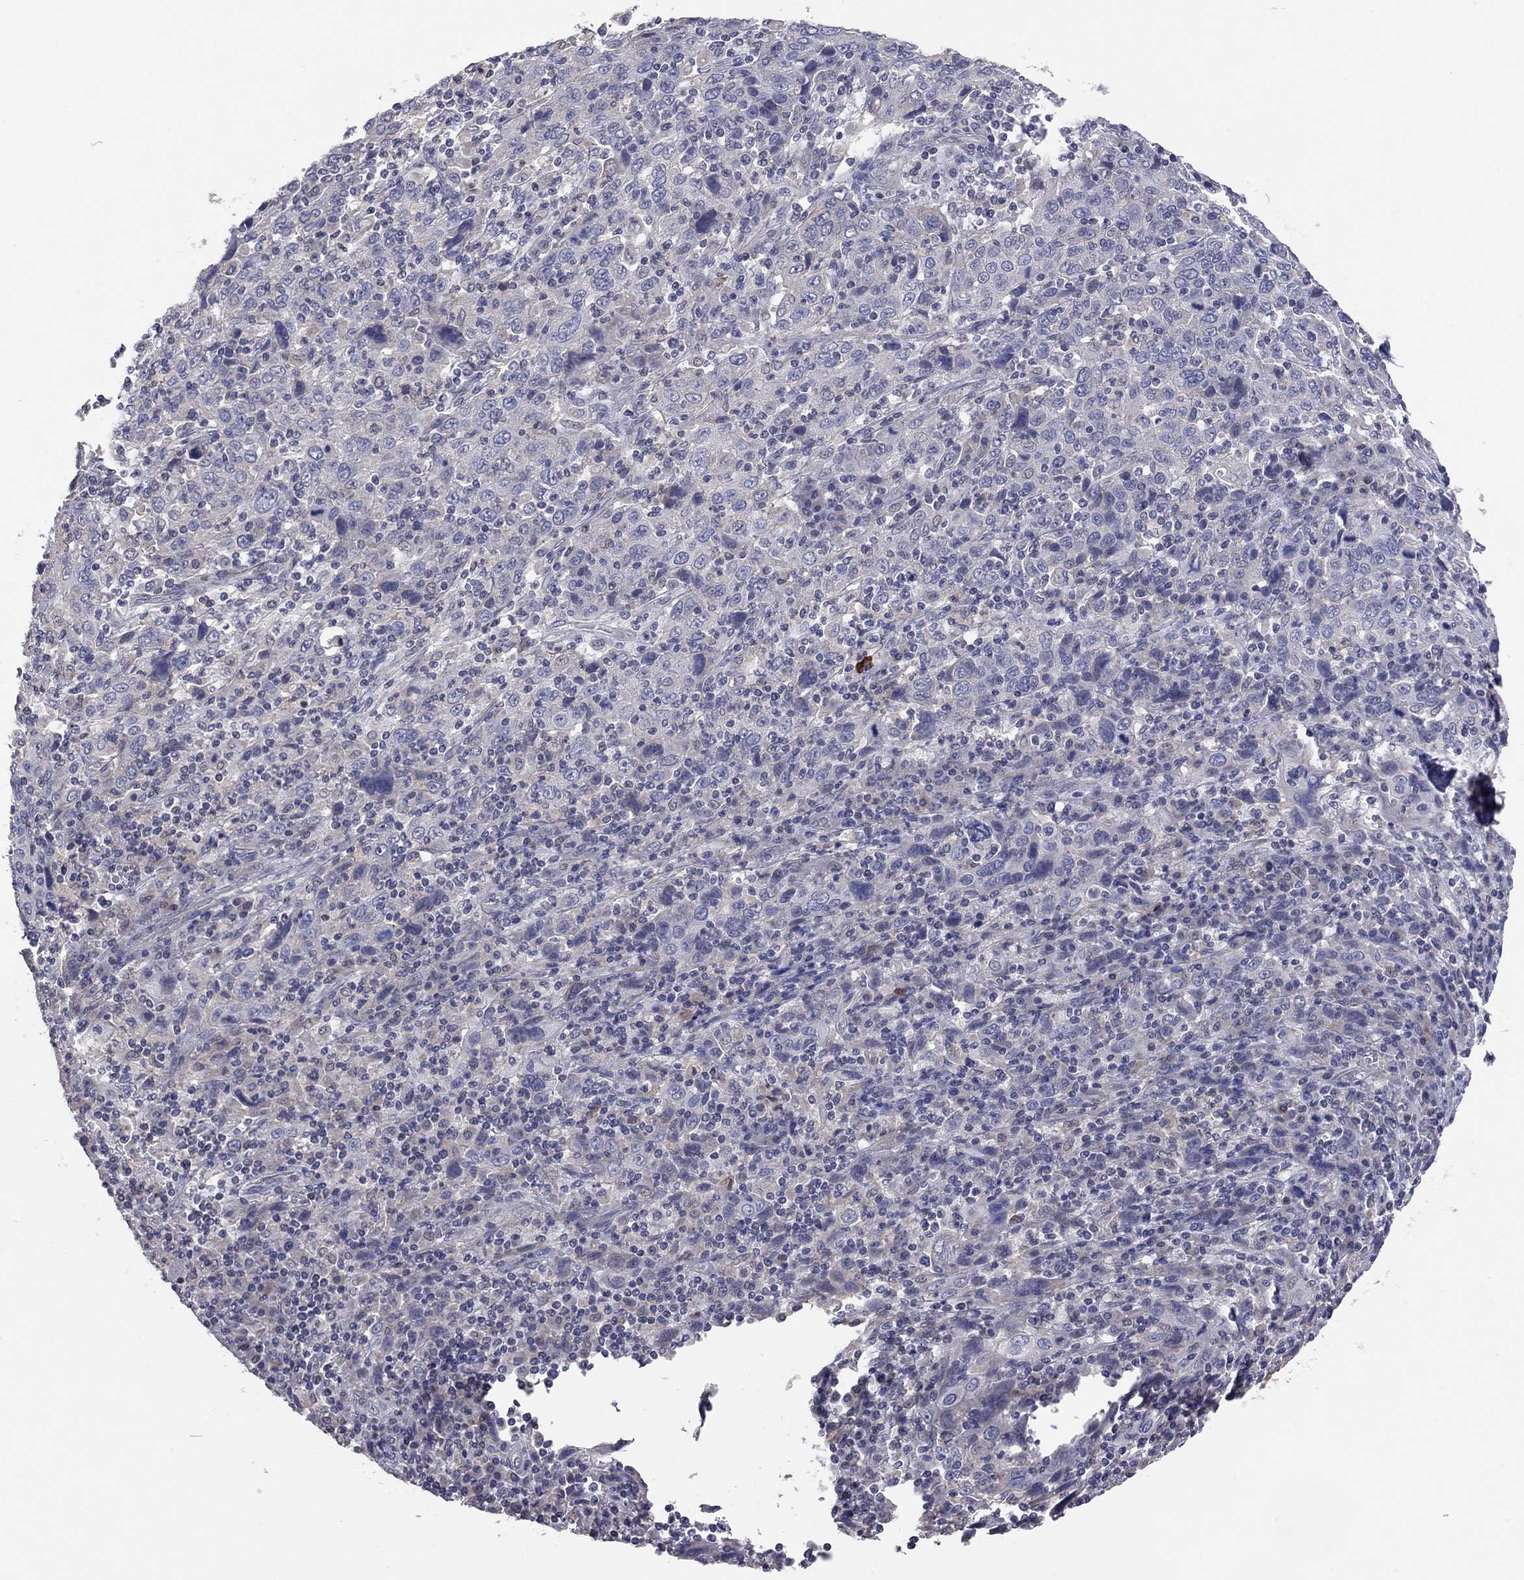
{"staining": {"intensity": "weak", "quantity": "<25%", "location": "cytoplasmic/membranous"}, "tissue": "cervical cancer", "cell_type": "Tumor cells", "image_type": "cancer", "snomed": [{"axis": "morphology", "description": "Squamous cell carcinoma, NOS"}, {"axis": "topography", "description": "Cervix"}], "caption": "Histopathology image shows no protein expression in tumor cells of cervical cancer (squamous cell carcinoma) tissue.", "gene": "KCNB1", "patient": {"sex": "female", "age": 46}}